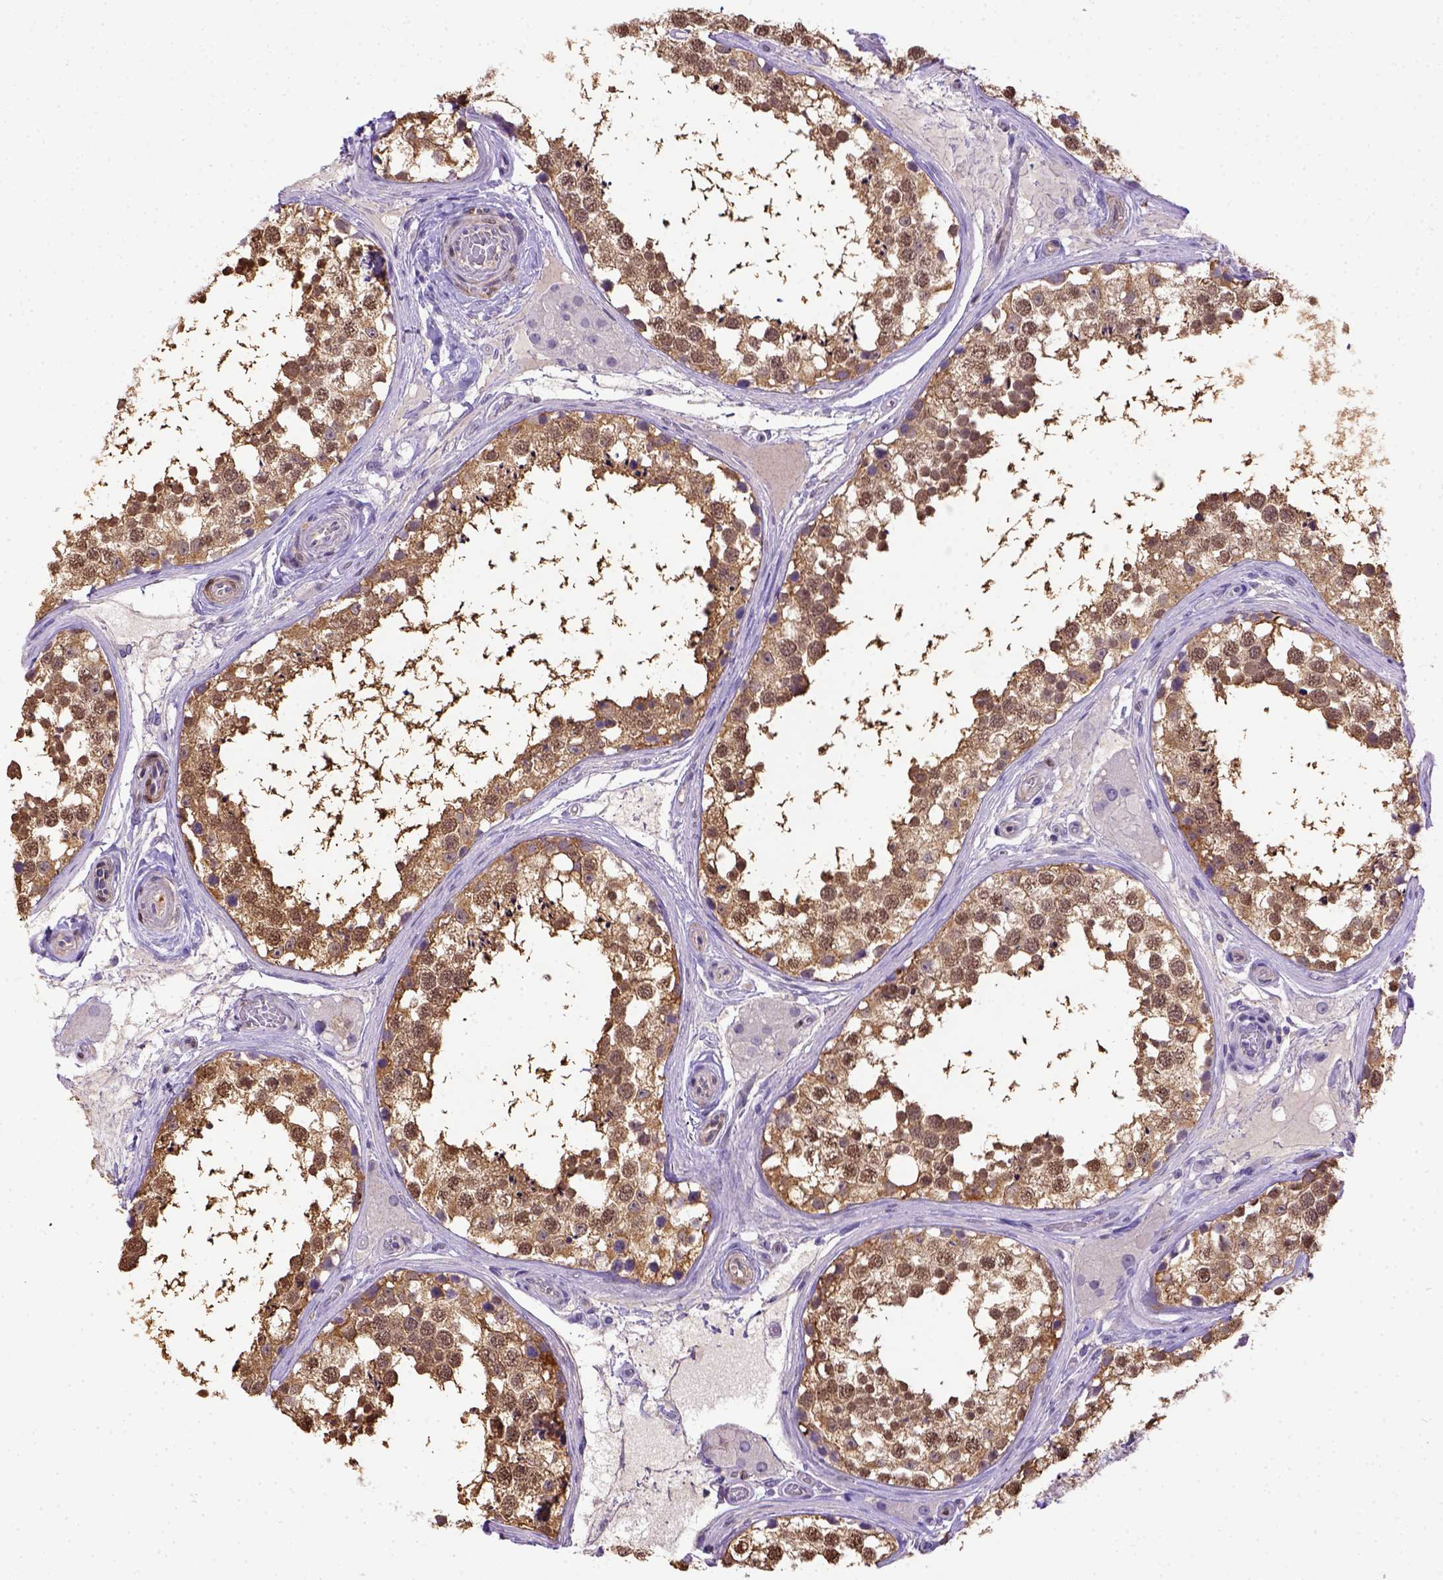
{"staining": {"intensity": "moderate", "quantity": ">75%", "location": "cytoplasmic/membranous"}, "tissue": "testis", "cell_type": "Cells in seminiferous ducts", "image_type": "normal", "snomed": [{"axis": "morphology", "description": "Normal tissue, NOS"}, {"axis": "morphology", "description": "Seminoma, NOS"}, {"axis": "topography", "description": "Testis"}], "caption": "This is an image of immunohistochemistry staining of benign testis, which shows moderate positivity in the cytoplasmic/membranous of cells in seminiferous ducts.", "gene": "BTN1A1", "patient": {"sex": "male", "age": 65}}